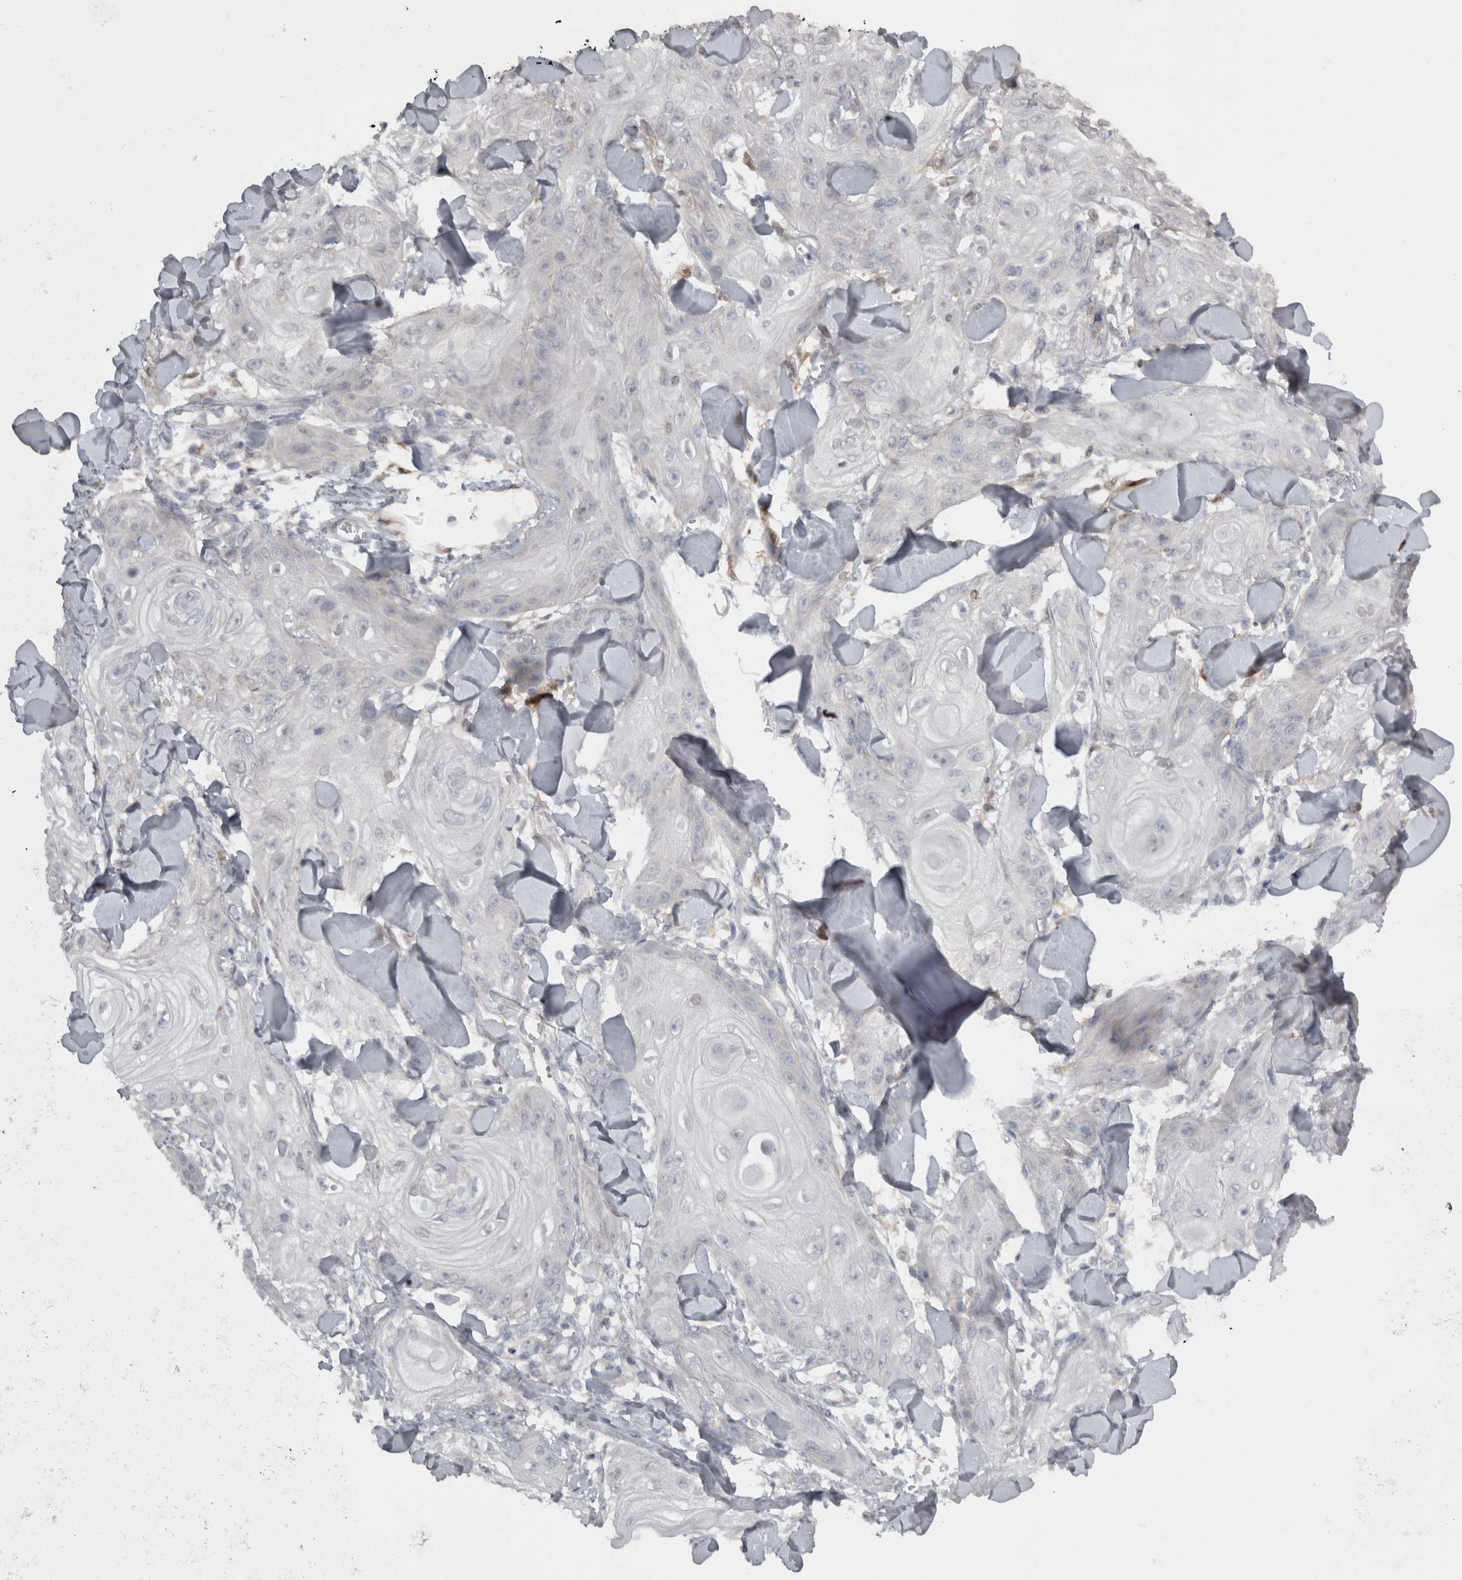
{"staining": {"intensity": "negative", "quantity": "none", "location": "none"}, "tissue": "skin cancer", "cell_type": "Tumor cells", "image_type": "cancer", "snomed": [{"axis": "morphology", "description": "Squamous cell carcinoma, NOS"}, {"axis": "topography", "description": "Skin"}], "caption": "The IHC image has no significant staining in tumor cells of skin cancer (squamous cell carcinoma) tissue.", "gene": "SLCO5A1", "patient": {"sex": "male", "age": 74}}